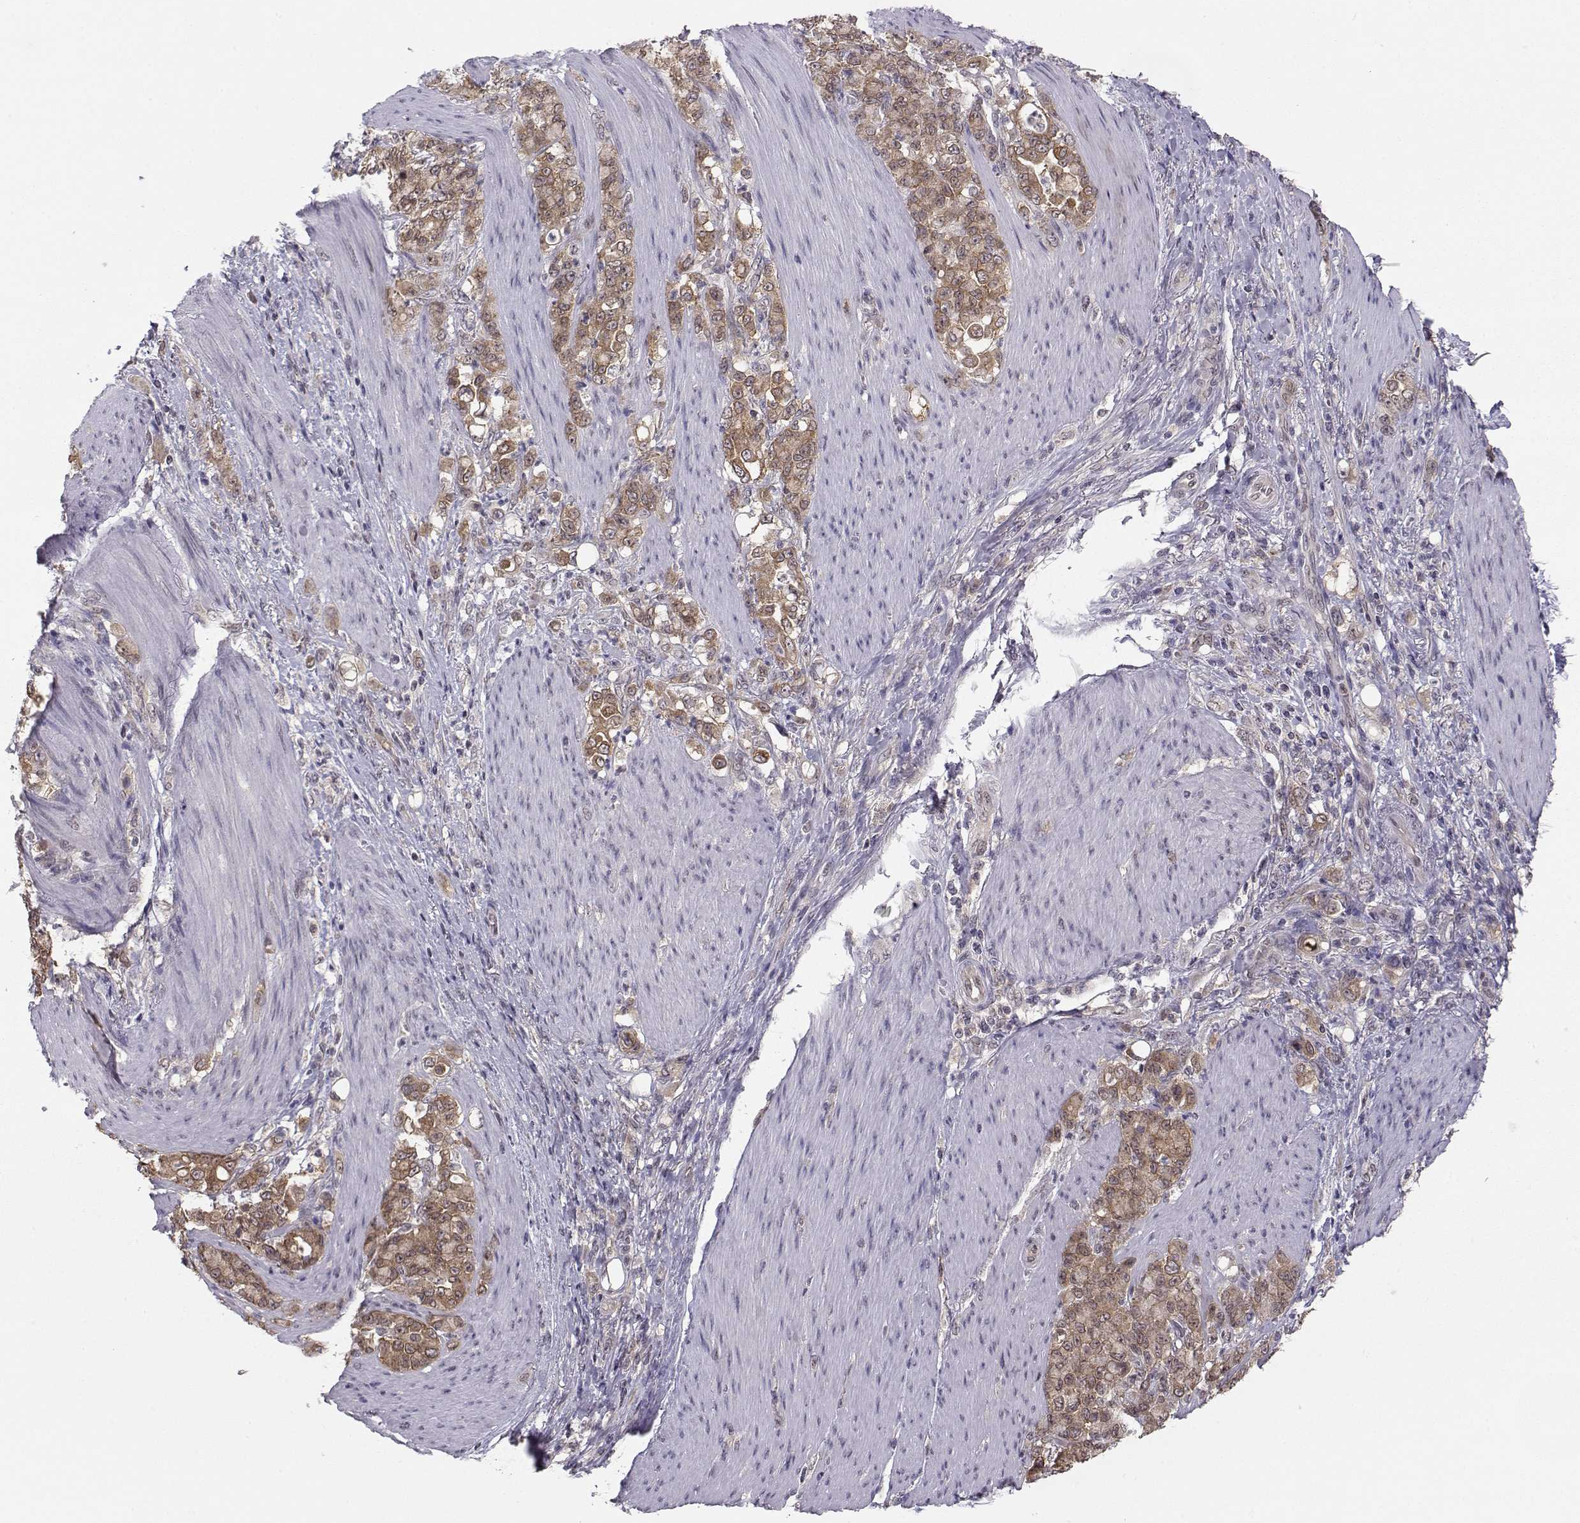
{"staining": {"intensity": "moderate", "quantity": ">75%", "location": "cytoplasmic/membranous"}, "tissue": "stomach cancer", "cell_type": "Tumor cells", "image_type": "cancer", "snomed": [{"axis": "morphology", "description": "Adenocarcinoma, NOS"}, {"axis": "topography", "description": "Stomach"}], "caption": "An immunohistochemistry image of neoplastic tissue is shown. Protein staining in brown highlights moderate cytoplasmic/membranous positivity in stomach adenocarcinoma within tumor cells.", "gene": "KIF13B", "patient": {"sex": "female", "age": 79}}